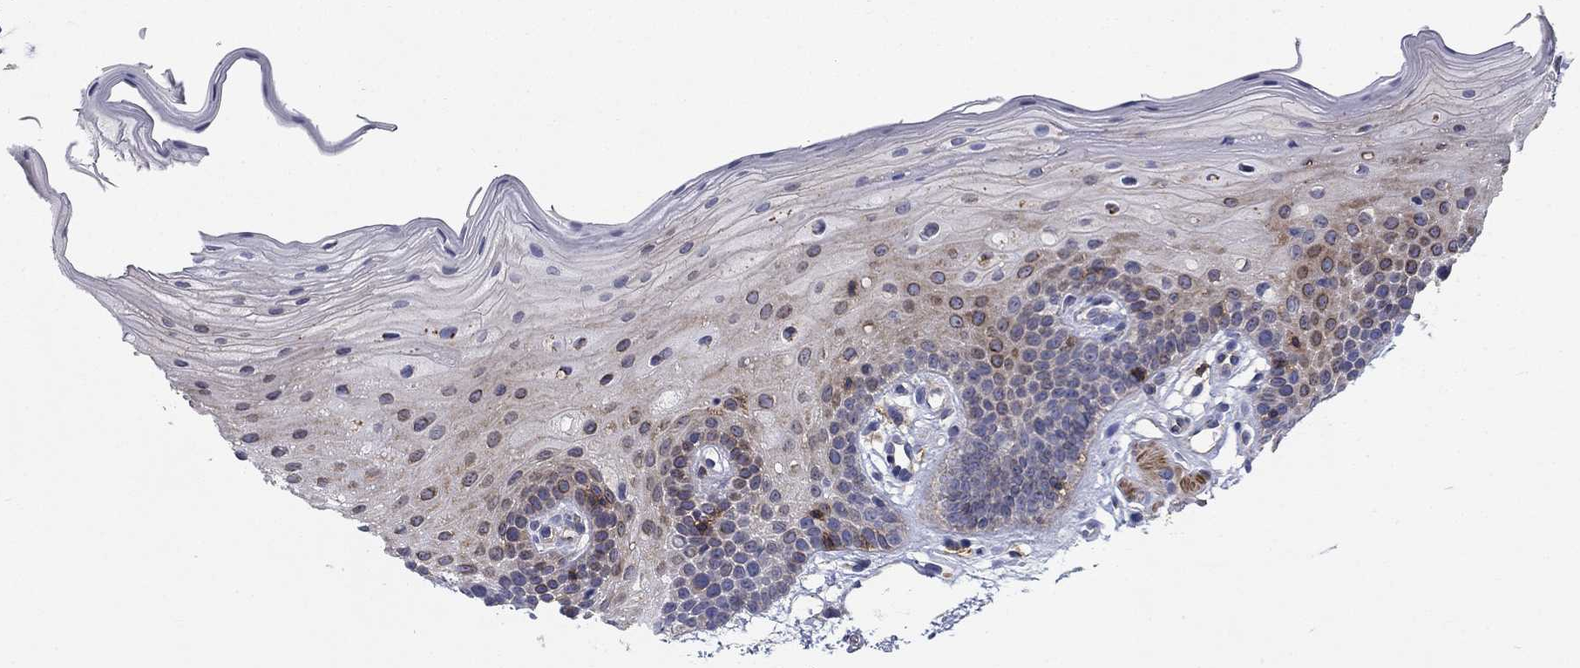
{"staining": {"intensity": "weak", "quantity": "<25%", "location": "cytoplasmic/membranous"}, "tissue": "oral mucosa", "cell_type": "Squamous epithelial cells", "image_type": "normal", "snomed": [{"axis": "morphology", "description": "Normal tissue, NOS"}, {"axis": "topography", "description": "Oral tissue"}, {"axis": "topography", "description": "Tounge, NOS"}], "caption": "DAB (3,3'-diaminobenzidine) immunohistochemical staining of unremarkable human oral mucosa shows no significant expression in squamous epithelial cells.", "gene": "SIT1", "patient": {"sex": "female", "age": 83}}